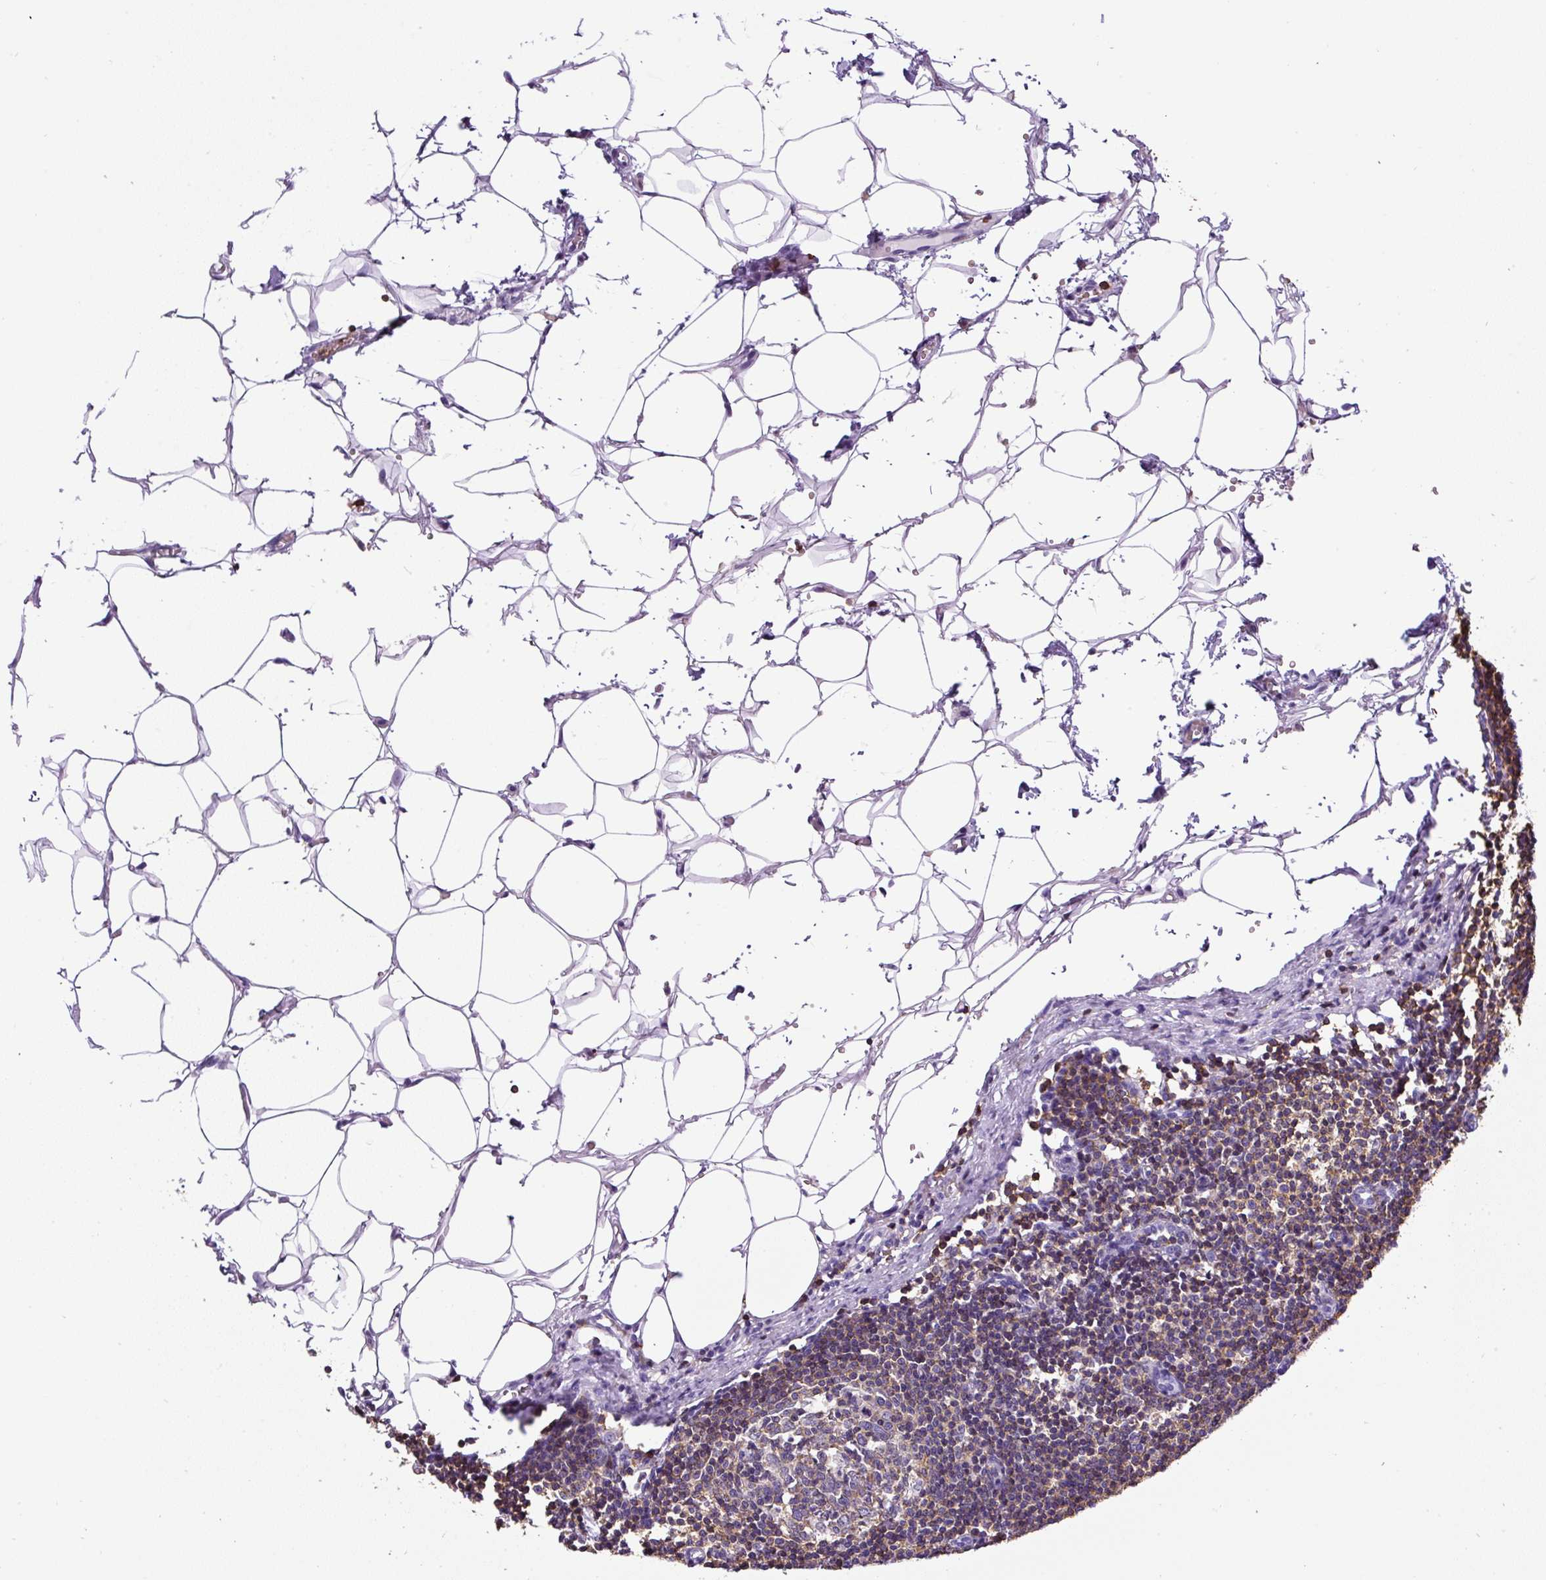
{"staining": {"intensity": "weak", "quantity": "25%-75%", "location": "cytoplasmic/membranous"}, "tissue": "lymph node", "cell_type": "Germinal center cells", "image_type": "normal", "snomed": [{"axis": "morphology", "description": "Normal tissue, NOS"}, {"axis": "topography", "description": "Lymph node"}], "caption": "Protein expression analysis of unremarkable human lymph node reveals weak cytoplasmic/membranous positivity in about 25%-75% of germinal center cells. The staining is performed using DAB (3,3'-diaminobenzidine) brown chromogen to label protein expression. The nuclei are counter-stained blue using hematoxylin.", "gene": "FAM228B", "patient": {"sex": "male", "age": 49}}